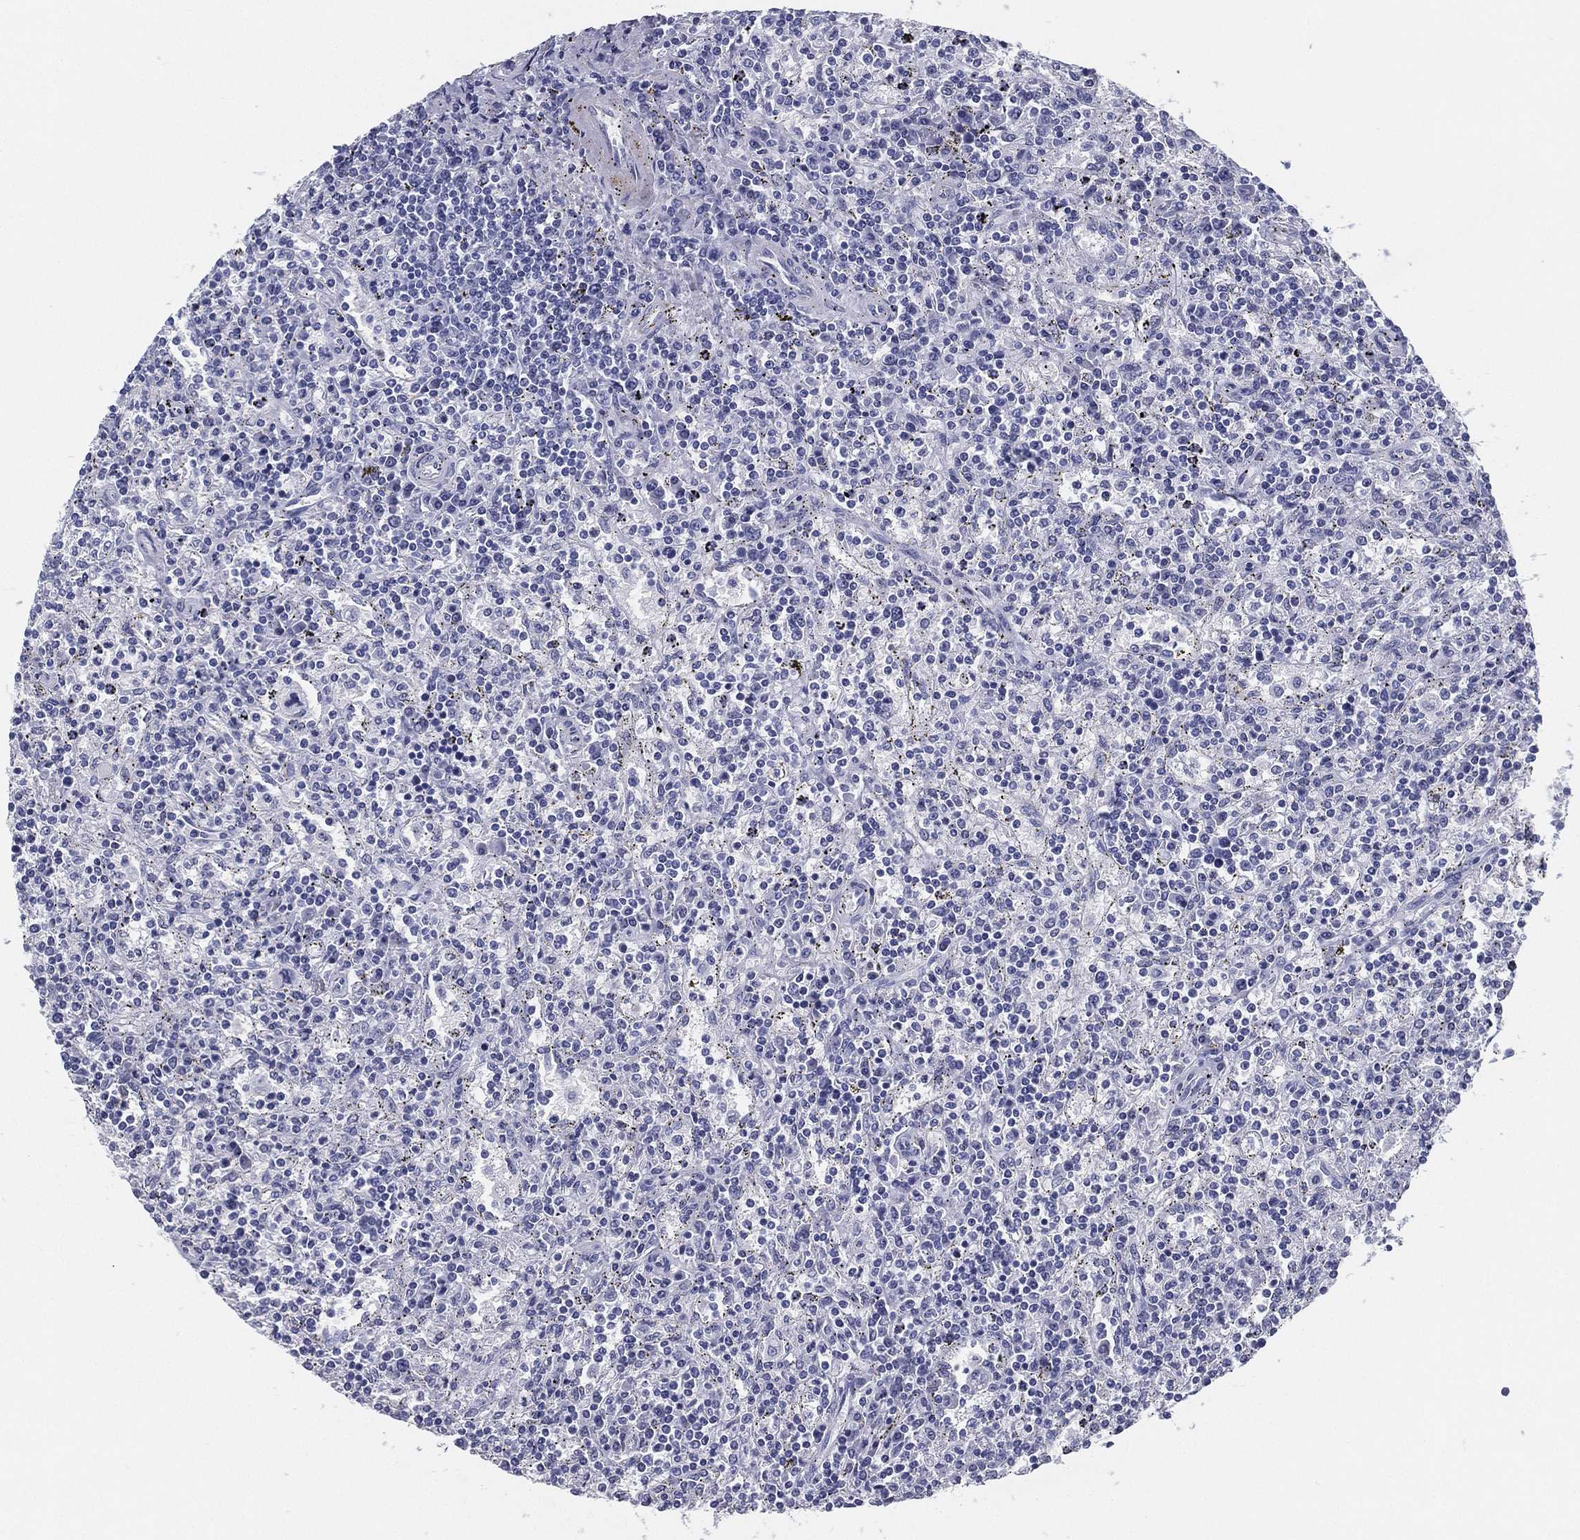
{"staining": {"intensity": "negative", "quantity": "none", "location": "none"}, "tissue": "lymphoma", "cell_type": "Tumor cells", "image_type": "cancer", "snomed": [{"axis": "morphology", "description": "Malignant lymphoma, non-Hodgkin's type, Low grade"}, {"axis": "topography", "description": "Spleen"}], "caption": "Immunohistochemistry (IHC) micrograph of lymphoma stained for a protein (brown), which demonstrates no staining in tumor cells.", "gene": "ATP1B2", "patient": {"sex": "male", "age": 62}}